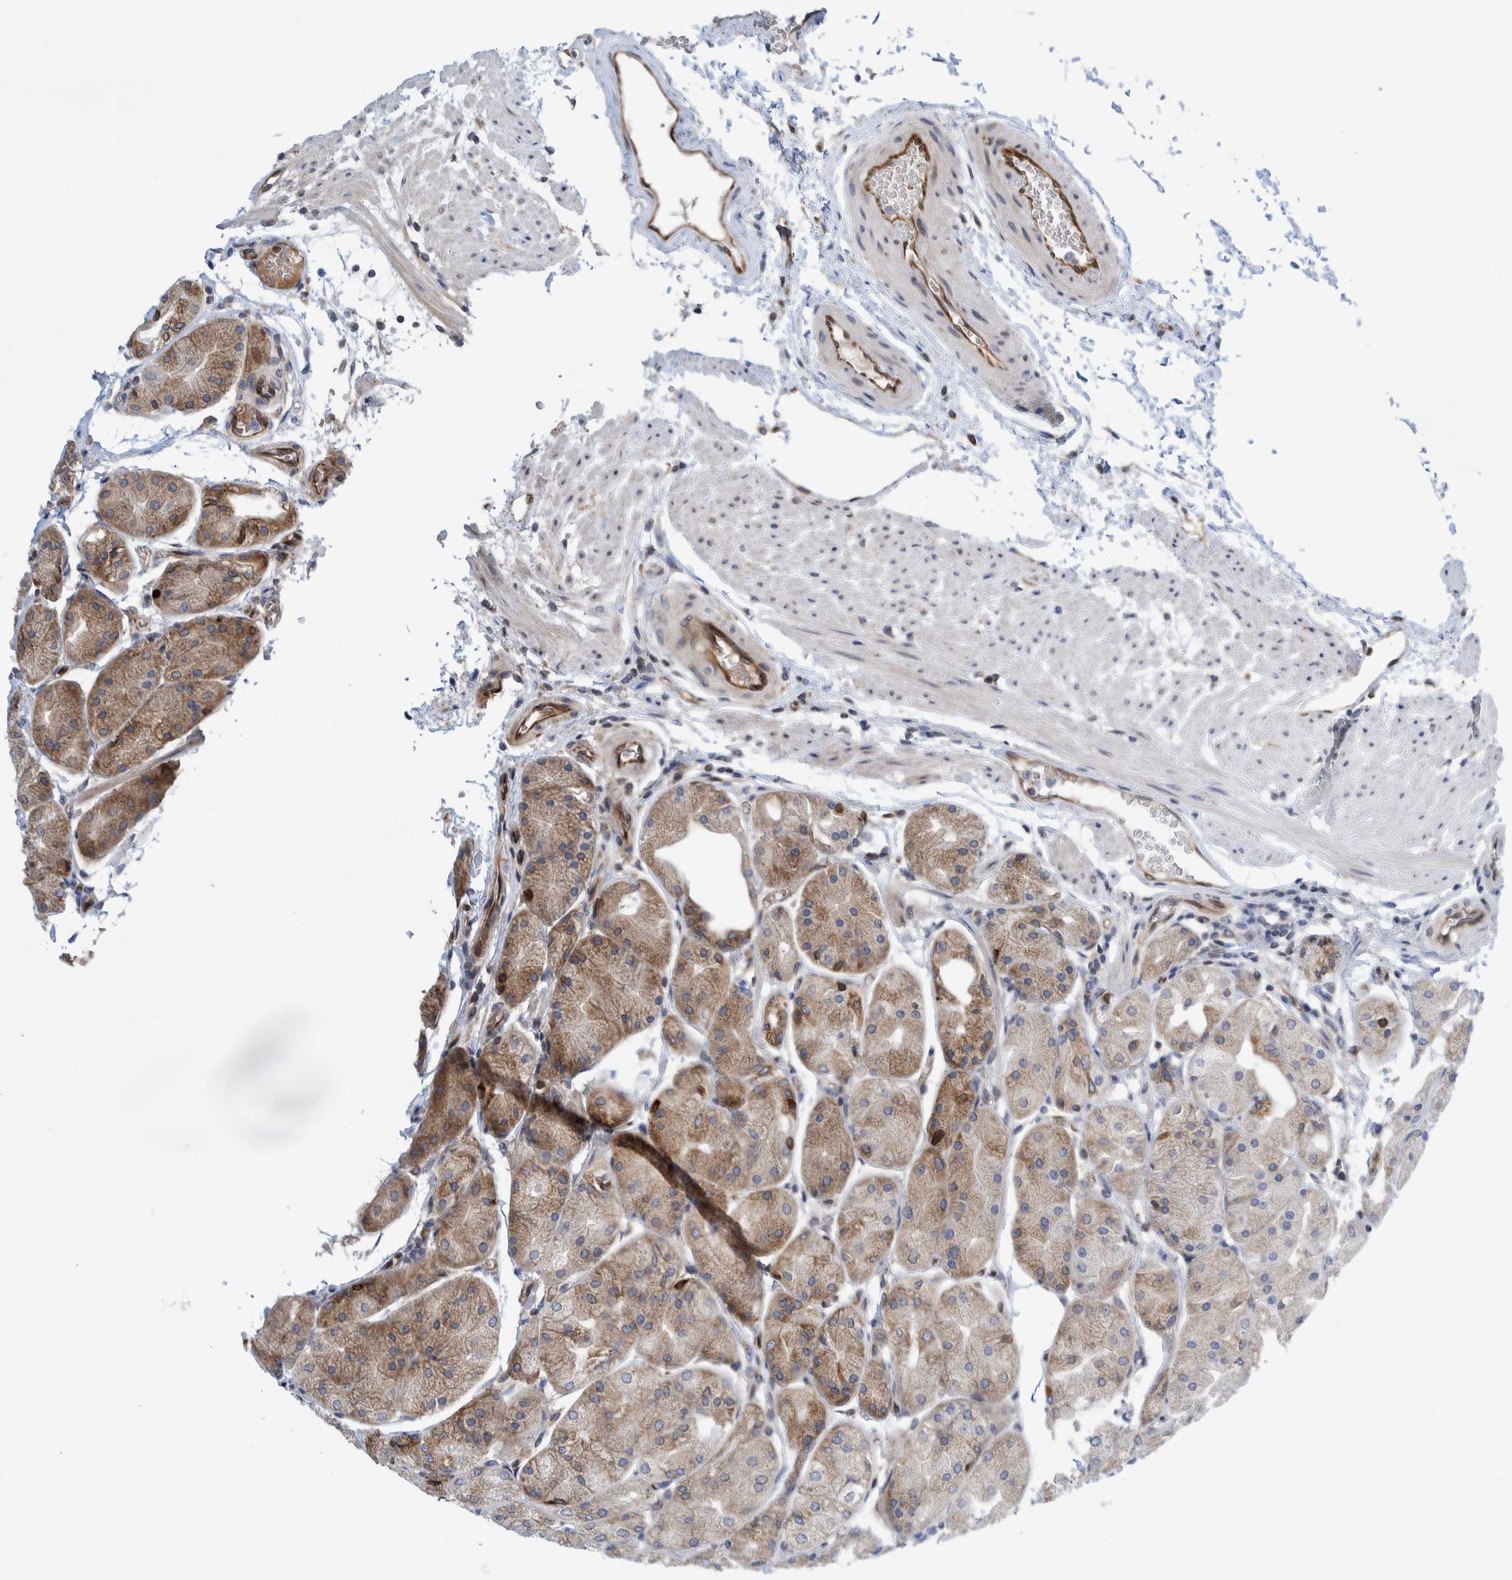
{"staining": {"intensity": "moderate", "quantity": ">75%", "location": "cytoplasmic/membranous"}, "tissue": "stomach", "cell_type": "Glandular cells", "image_type": "normal", "snomed": [{"axis": "morphology", "description": "Normal tissue, NOS"}, {"axis": "topography", "description": "Stomach, upper"}], "caption": "Brown immunohistochemical staining in benign human stomach displays moderate cytoplasmic/membranous expression in approximately >75% of glandular cells. (IHC, brightfield microscopy, high magnification).", "gene": "THEM6", "patient": {"sex": "male", "age": 72}}